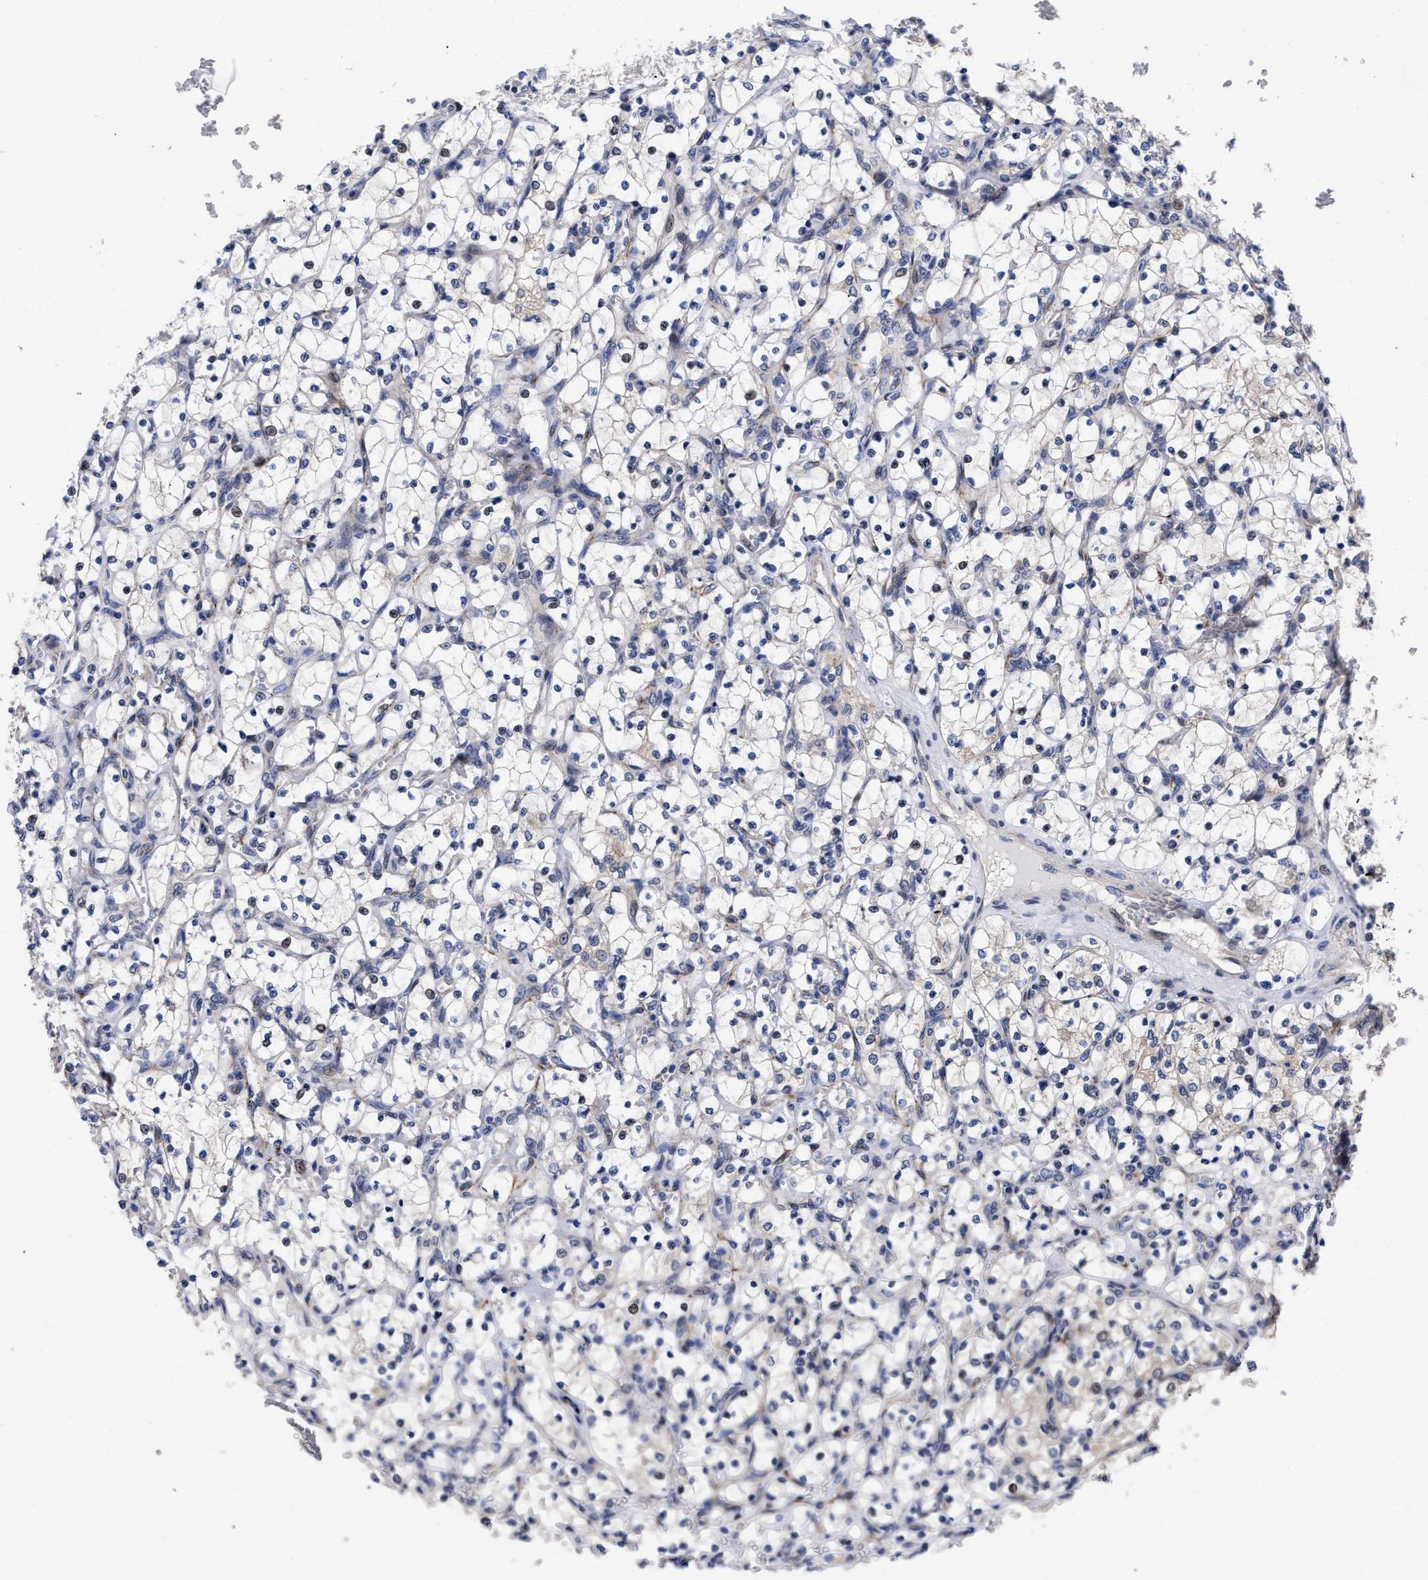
{"staining": {"intensity": "negative", "quantity": "none", "location": "none"}, "tissue": "renal cancer", "cell_type": "Tumor cells", "image_type": "cancer", "snomed": [{"axis": "morphology", "description": "Adenocarcinoma, NOS"}, {"axis": "topography", "description": "Kidney"}], "caption": "Tumor cells show no significant staining in renal adenocarcinoma.", "gene": "CCN5", "patient": {"sex": "female", "age": 69}}